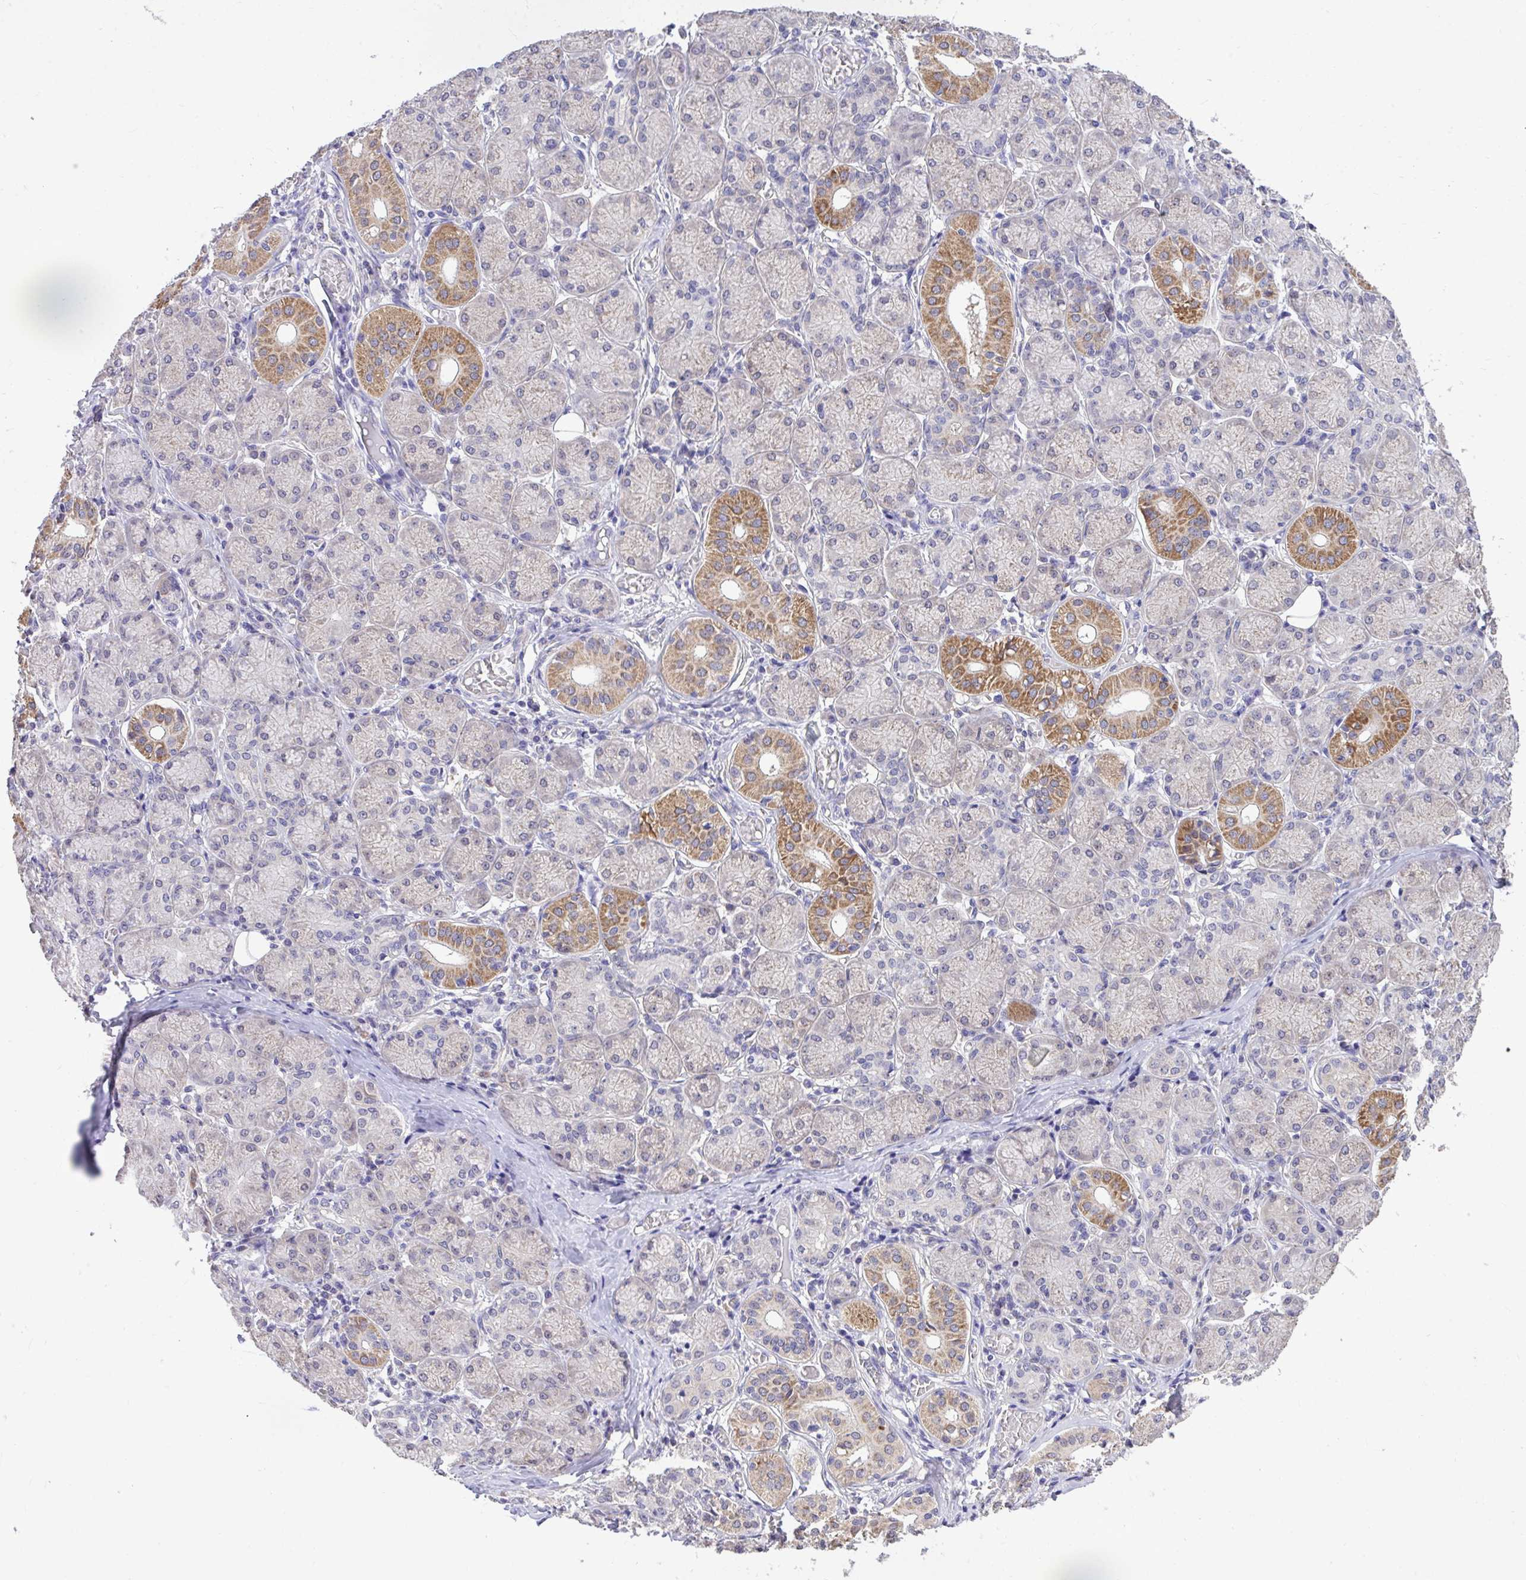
{"staining": {"intensity": "moderate", "quantity": "<25%", "location": "cytoplasmic/membranous"}, "tissue": "salivary gland", "cell_type": "Glandular cells", "image_type": "normal", "snomed": [{"axis": "morphology", "description": "Normal tissue, NOS"}, {"axis": "topography", "description": "Salivary gland"}], "caption": "Immunohistochemistry (DAB) staining of unremarkable salivary gland displays moderate cytoplasmic/membranous protein positivity in about <25% of glandular cells. The protein is stained brown, and the nuclei are stained in blue (DAB IHC with brightfield microscopy, high magnification).", "gene": "MPC2", "patient": {"sex": "female", "age": 24}}